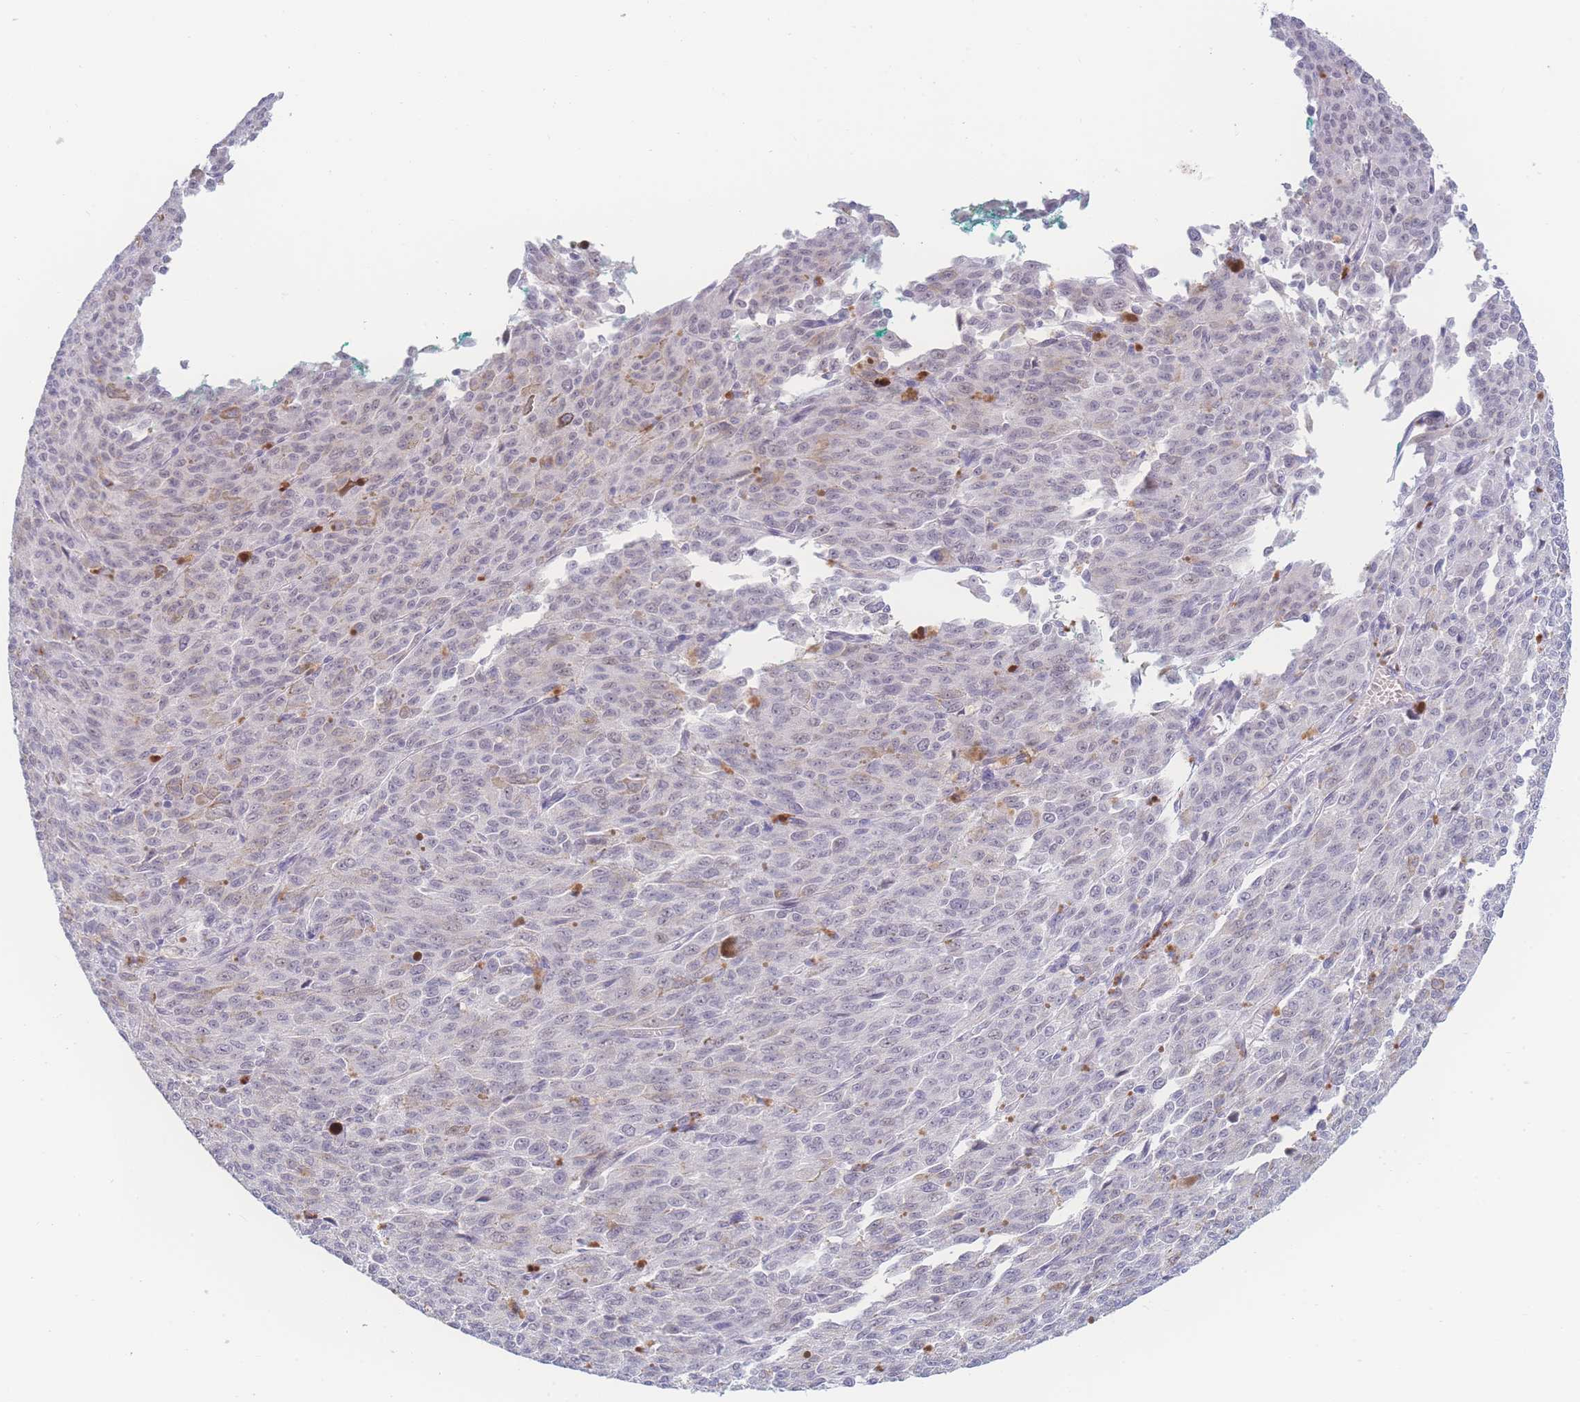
{"staining": {"intensity": "negative", "quantity": "none", "location": "none"}, "tissue": "melanoma", "cell_type": "Tumor cells", "image_type": "cancer", "snomed": [{"axis": "morphology", "description": "Malignant melanoma, NOS"}, {"axis": "topography", "description": "Skin"}], "caption": "Tumor cells show no significant expression in malignant melanoma.", "gene": "PRSS22", "patient": {"sex": "female", "age": 52}}